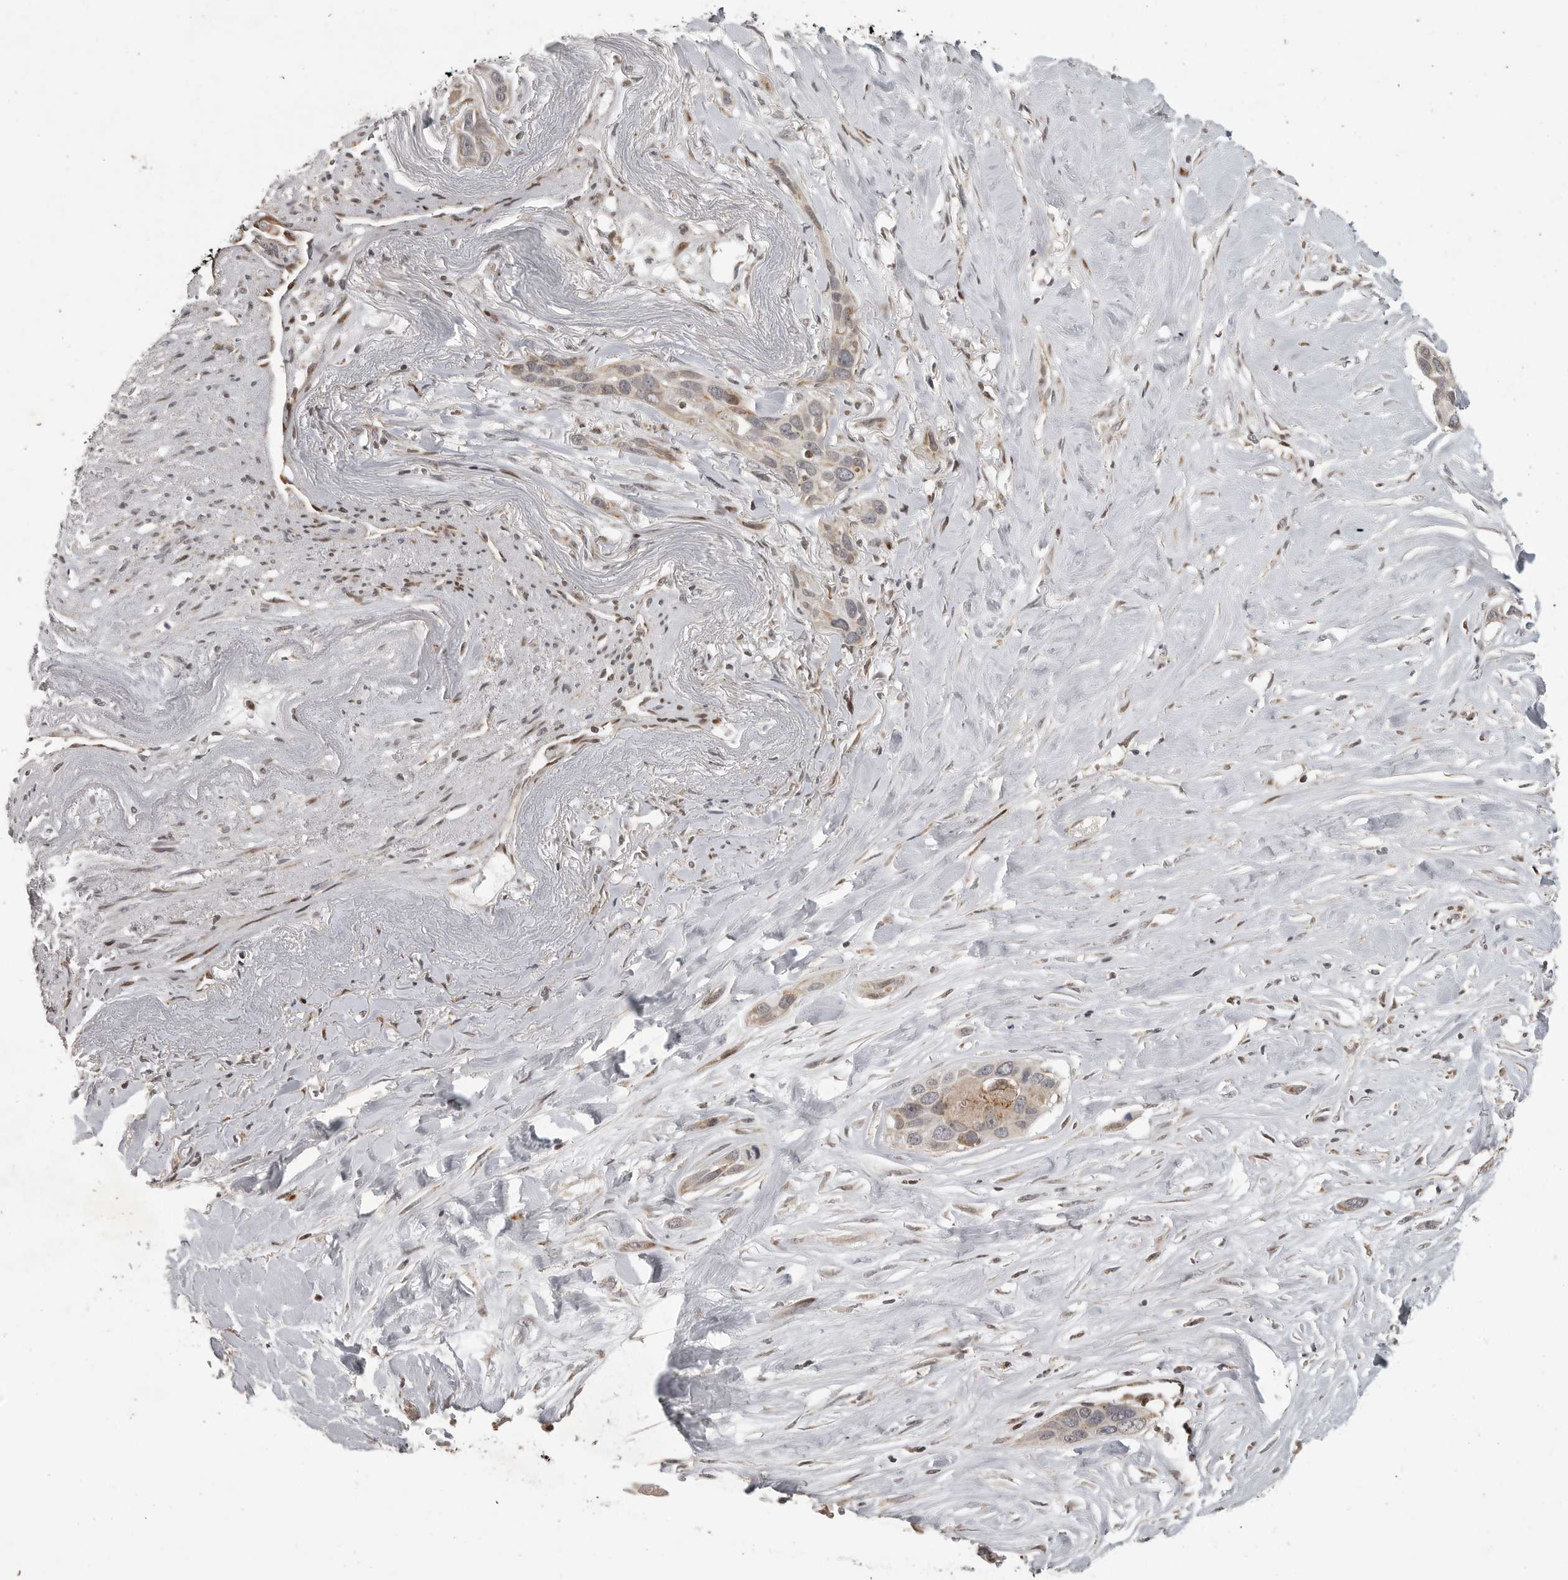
{"staining": {"intensity": "weak", "quantity": "25%-75%", "location": "cytoplasmic/membranous"}, "tissue": "pancreatic cancer", "cell_type": "Tumor cells", "image_type": "cancer", "snomed": [{"axis": "morphology", "description": "Adenocarcinoma, NOS"}, {"axis": "topography", "description": "Pancreas"}], "caption": "An IHC image of tumor tissue is shown. Protein staining in brown labels weak cytoplasmic/membranous positivity in adenocarcinoma (pancreatic) within tumor cells.", "gene": "NARS2", "patient": {"sex": "female", "age": 60}}